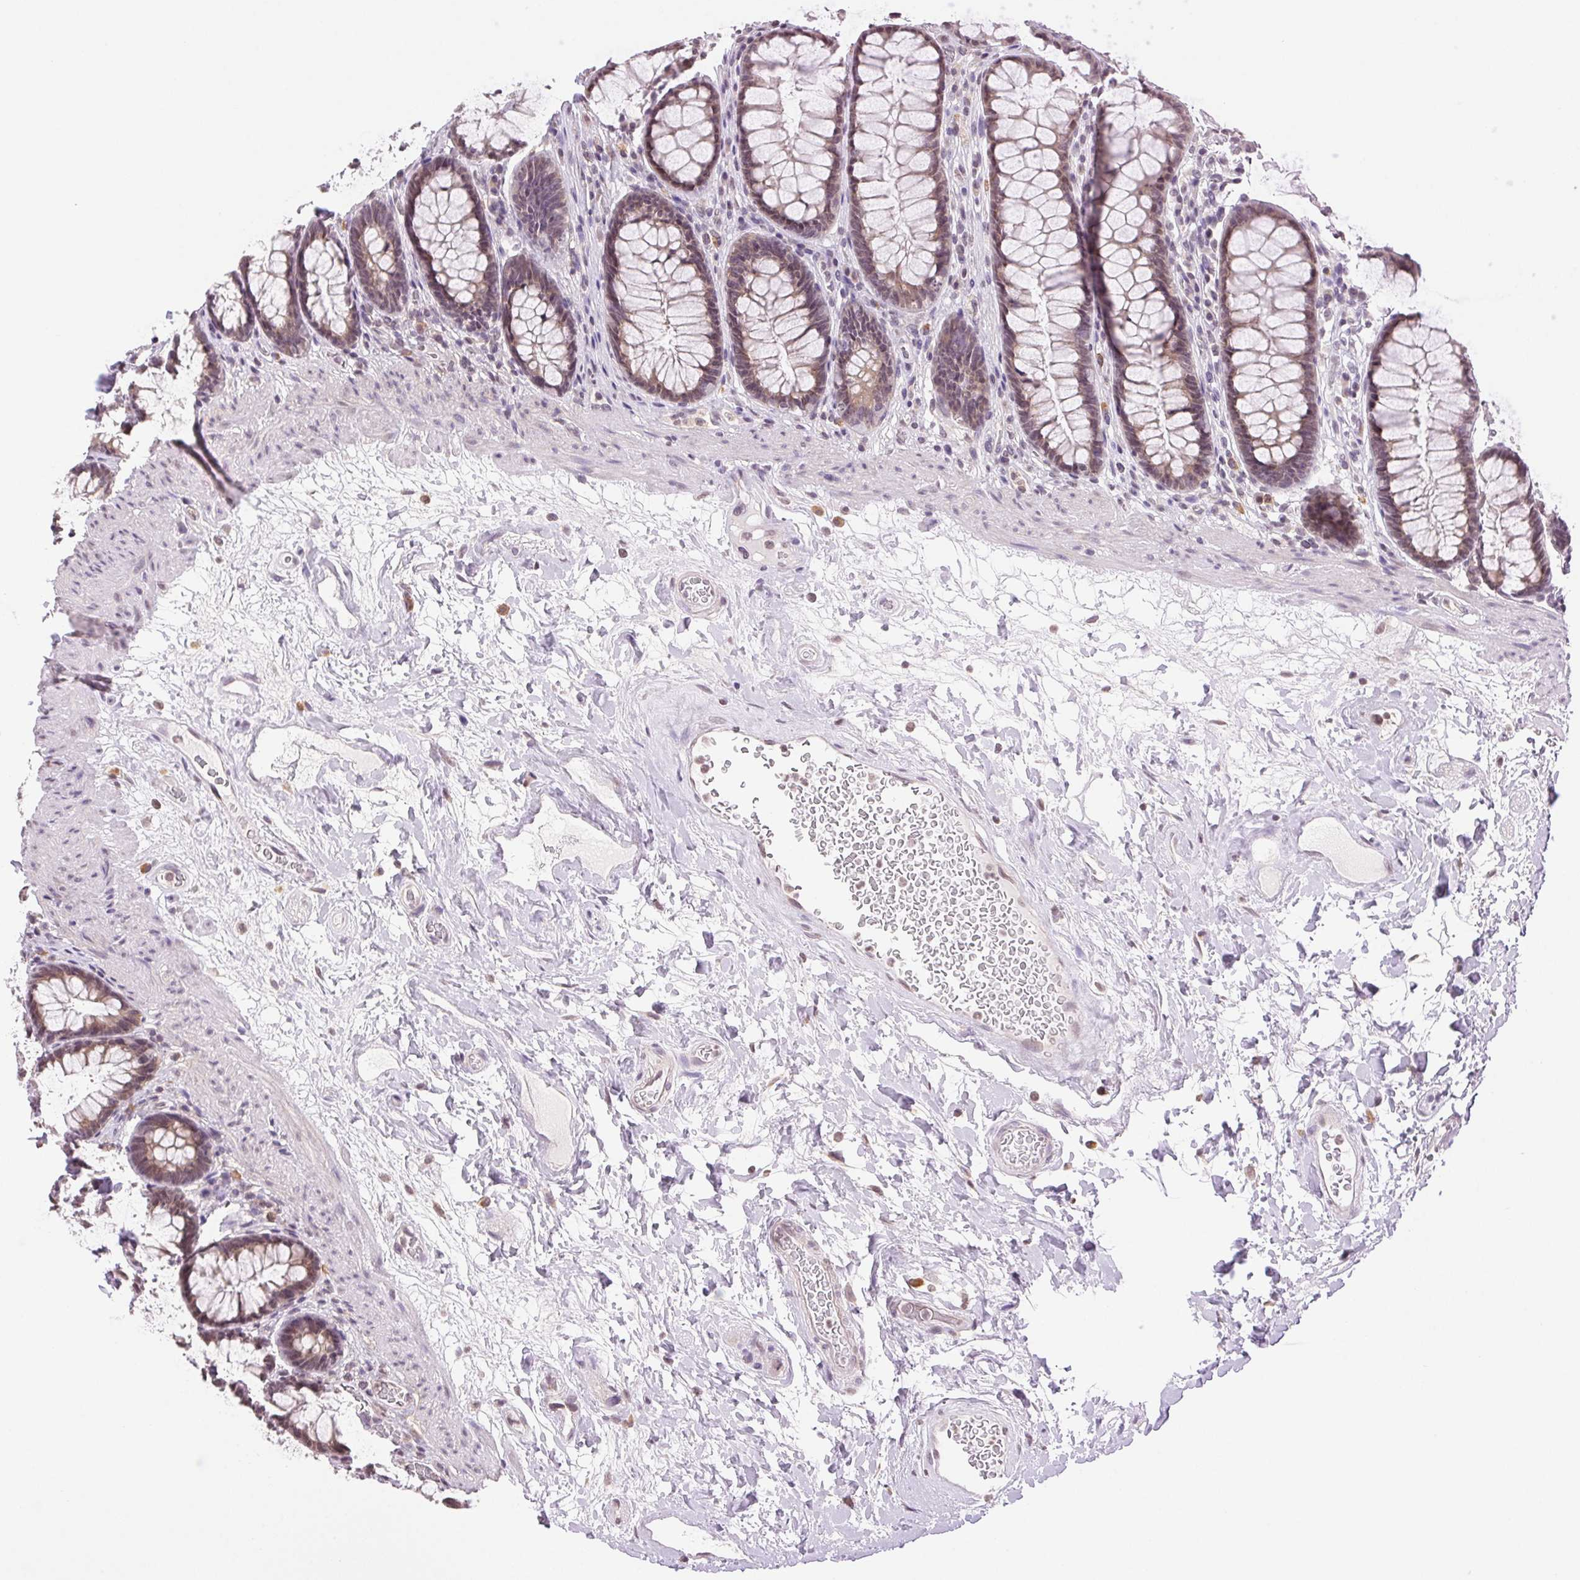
{"staining": {"intensity": "weak", "quantity": "25%-75%", "location": "cytoplasmic/membranous"}, "tissue": "rectum", "cell_type": "Glandular cells", "image_type": "normal", "snomed": [{"axis": "morphology", "description": "Normal tissue, NOS"}, {"axis": "topography", "description": "Rectum"}], "caption": "This histopathology image shows immunohistochemistry staining of unremarkable human rectum, with low weak cytoplasmic/membranous staining in approximately 25%-75% of glandular cells.", "gene": "TNNT3", "patient": {"sex": "male", "age": 72}}